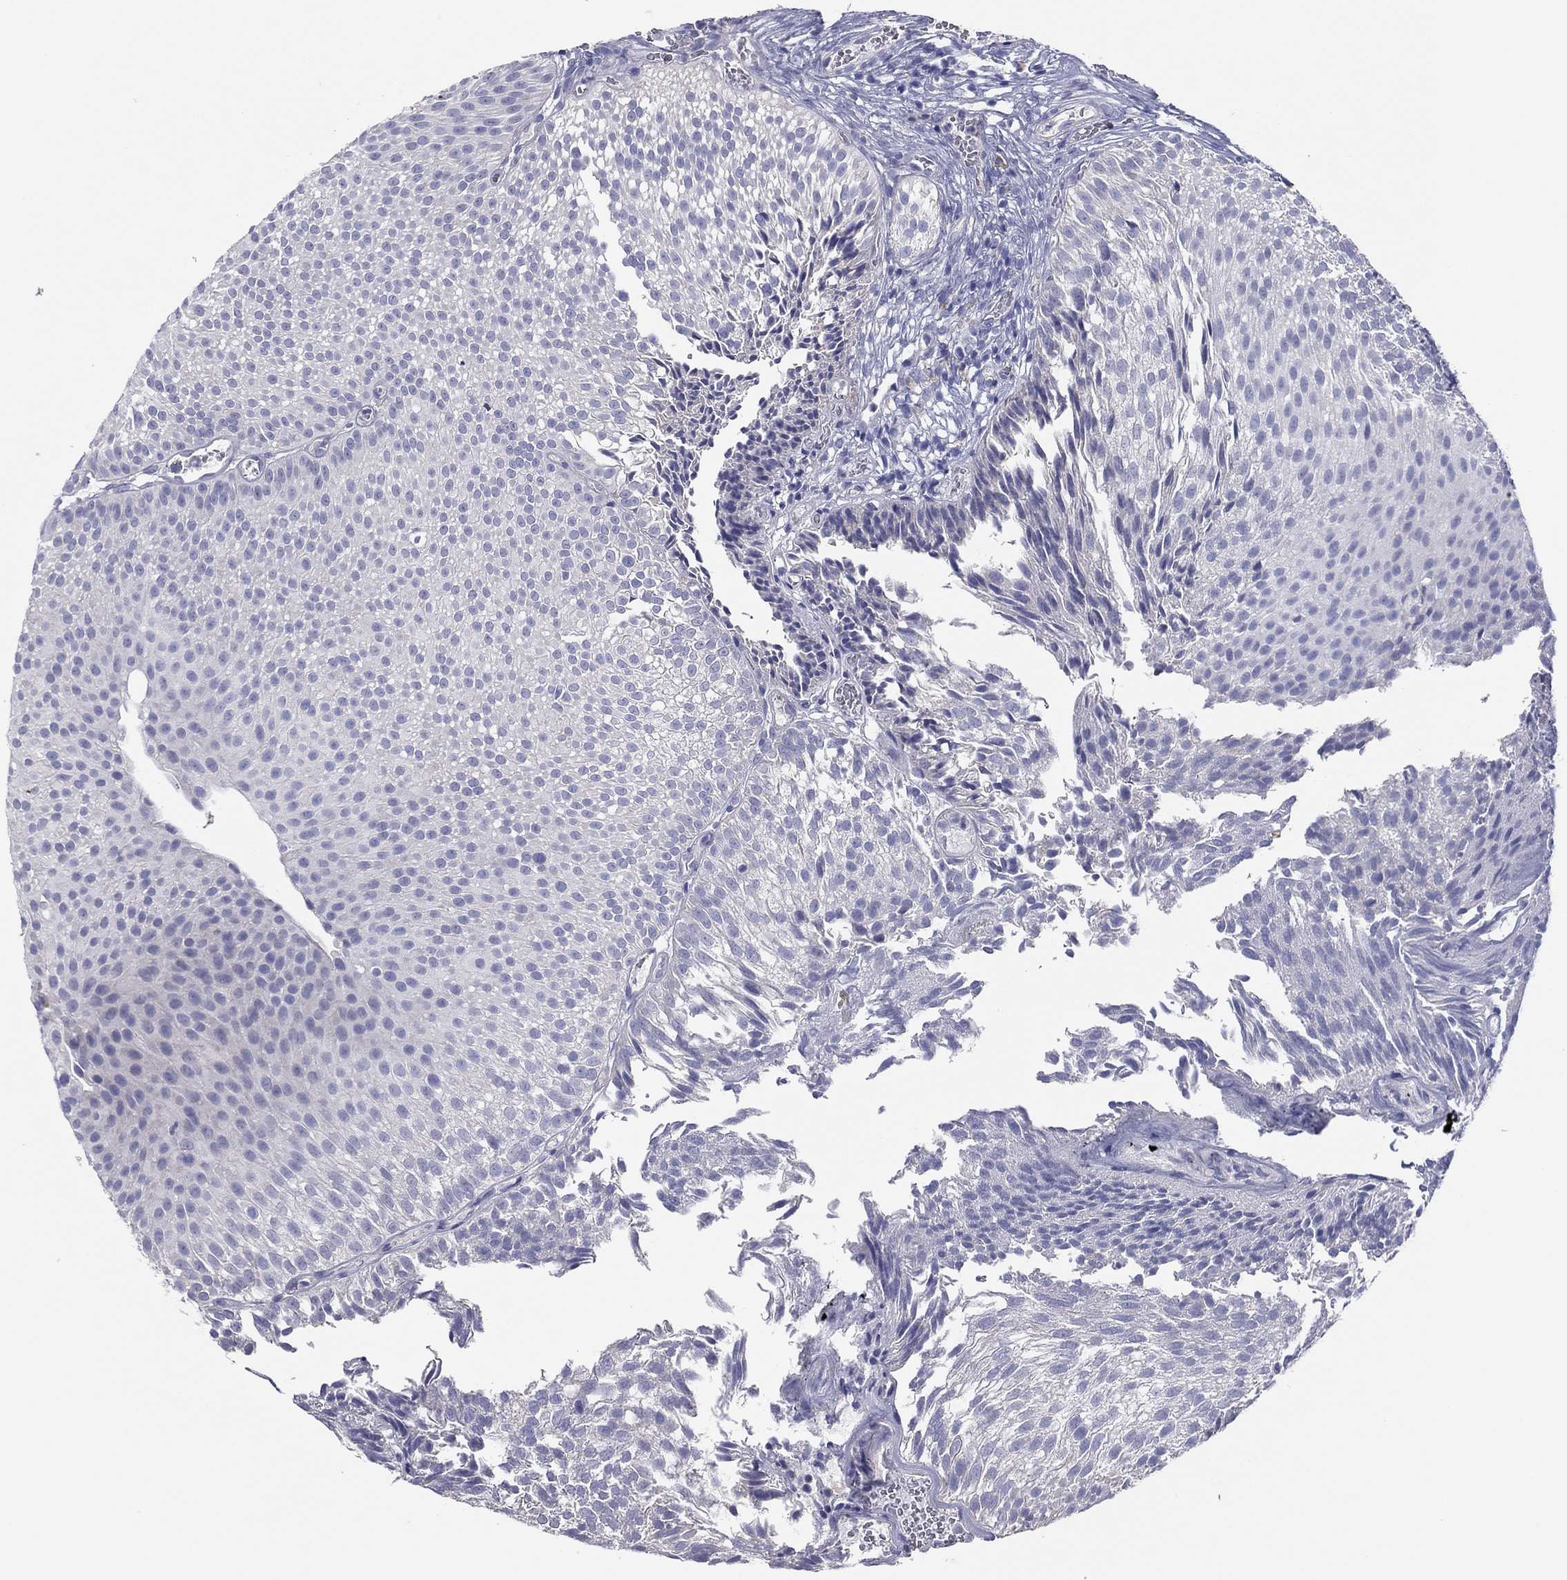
{"staining": {"intensity": "negative", "quantity": "none", "location": "none"}, "tissue": "urothelial cancer", "cell_type": "Tumor cells", "image_type": "cancer", "snomed": [{"axis": "morphology", "description": "Urothelial carcinoma, Low grade"}, {"axis": "topography", "description": "Urinary bladder"}], "caption": "A high-resolution histopathology image shows immunohistochemistry (IHC) staining of urothelial cancer, which shows no significant positivity in tumor cells.", "gene": "GRK7", "patient": {"sex": "male", "age": 65}}